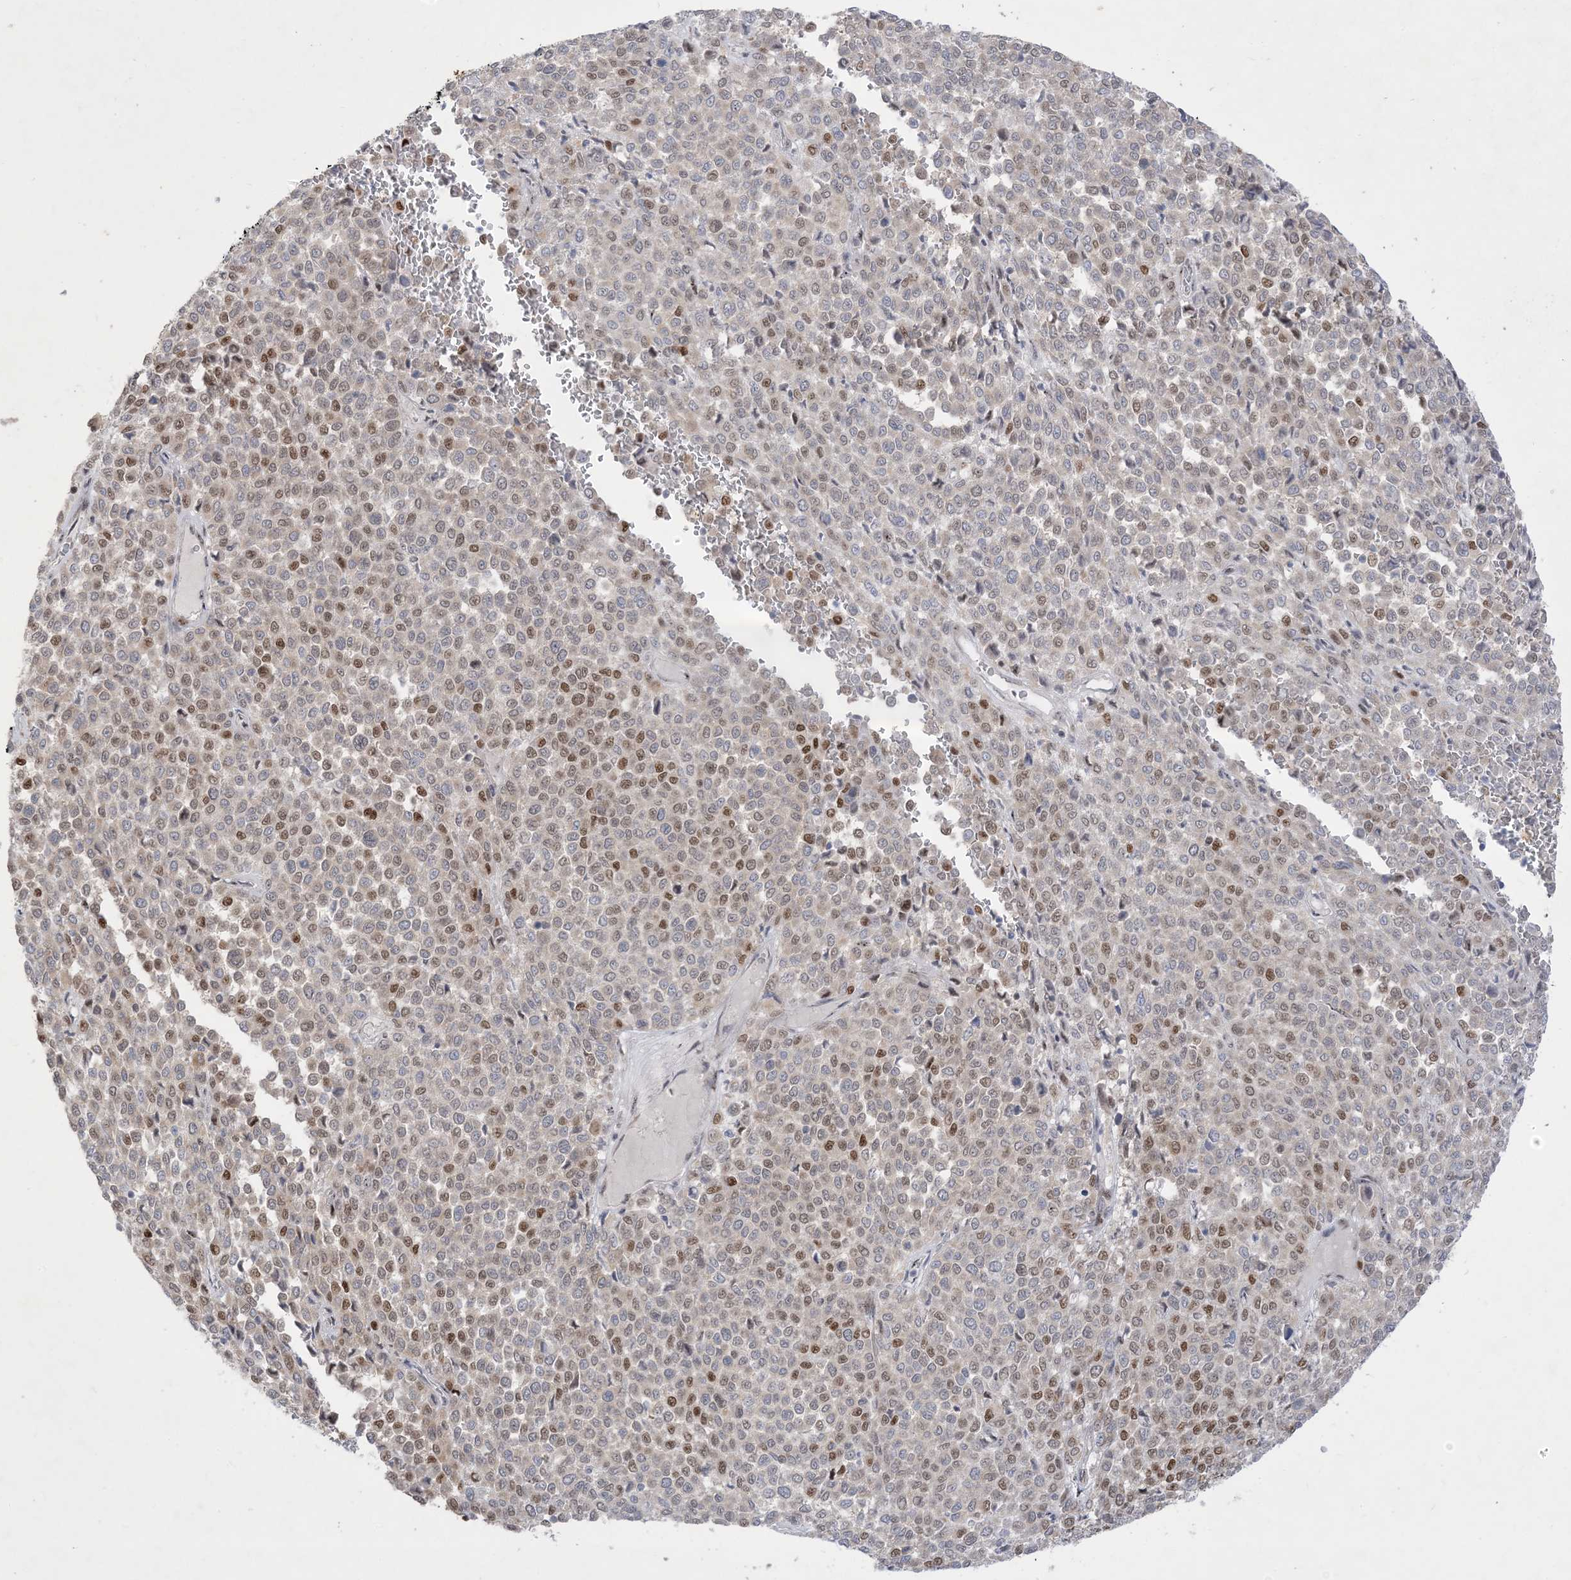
{"staining": {"intensity": "moderate", "quantity": "25%-75%", "location": "nuclear"}, "tissue": "melanoma", "cell_type": "Tumor cells", "image_type": "cancer", "snomed": [{"axis": "morphology", "description": "Malignant melanoma, Metastatic site"}, {"axis": "topography", "description": "Pancreas"}], "caption": "This photomicrograph exhibits immunohistochemistry staining of human malignant melanoma (metastatic site), with medium moderate nuclear positivity in about 25%-75% of tumor cells.", "gene": "BHLHE40", "patient": {"sex": "female", "age": 30}}